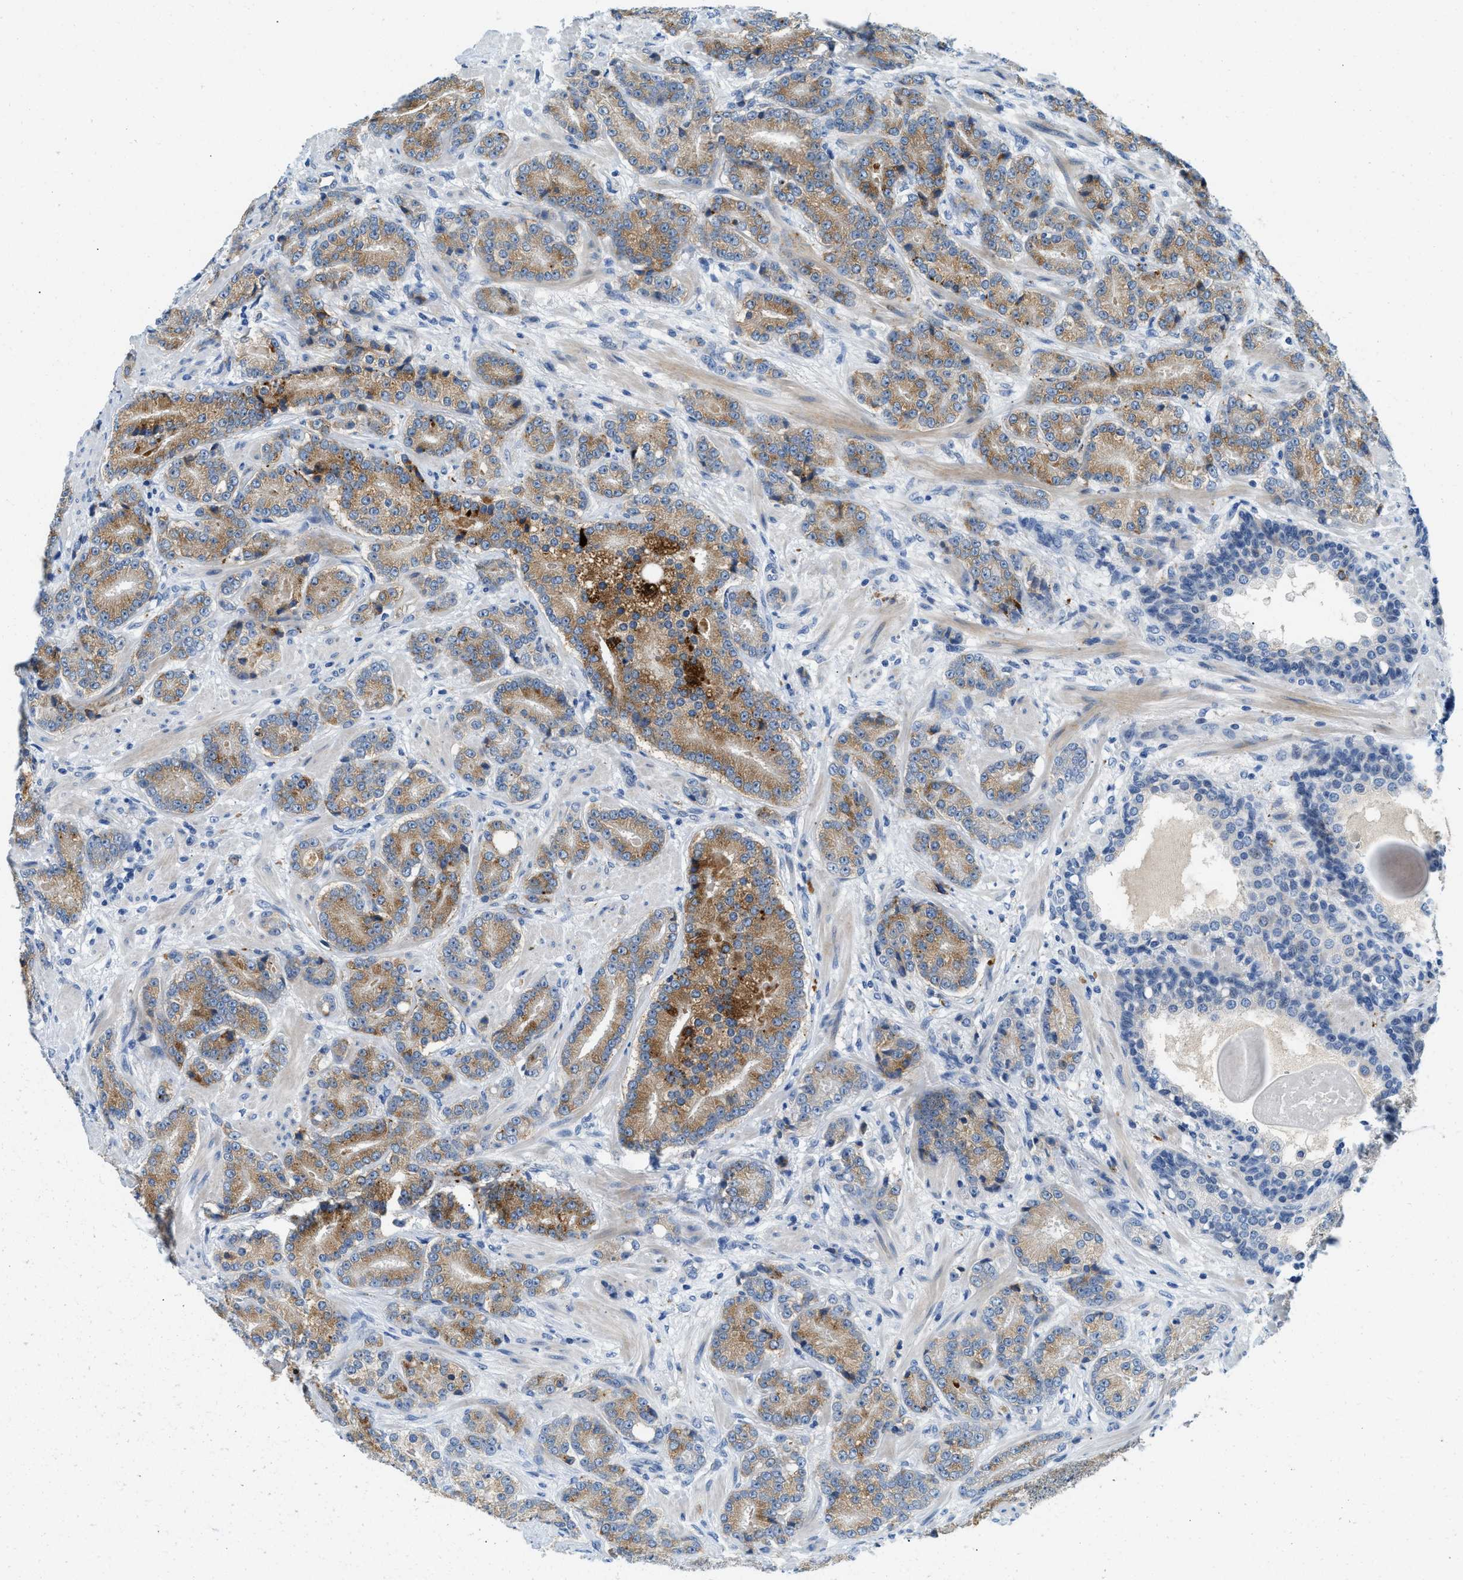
{"staining": {"intensity": "moderate", "quantity": "25%-75%", "location": "cytoplasmic/membranous"}, "tissue": "prostate cancer", "cell_type": "Tumor cells", "image_type": "cancer", "snomed": [{"axis": "morphology", "description": "Adenocarcinoma, High grade"}, {"axis": "topography", "description": "Prostate"}], "caption": "Brown immunohistochemical staining in human prostate cancer shows moderate cytoplasmic/membranous expression in about 25%-75% of tumor cells.", "gene": "TSPAN3", "patient": {"sex": "male", "age": 61}}